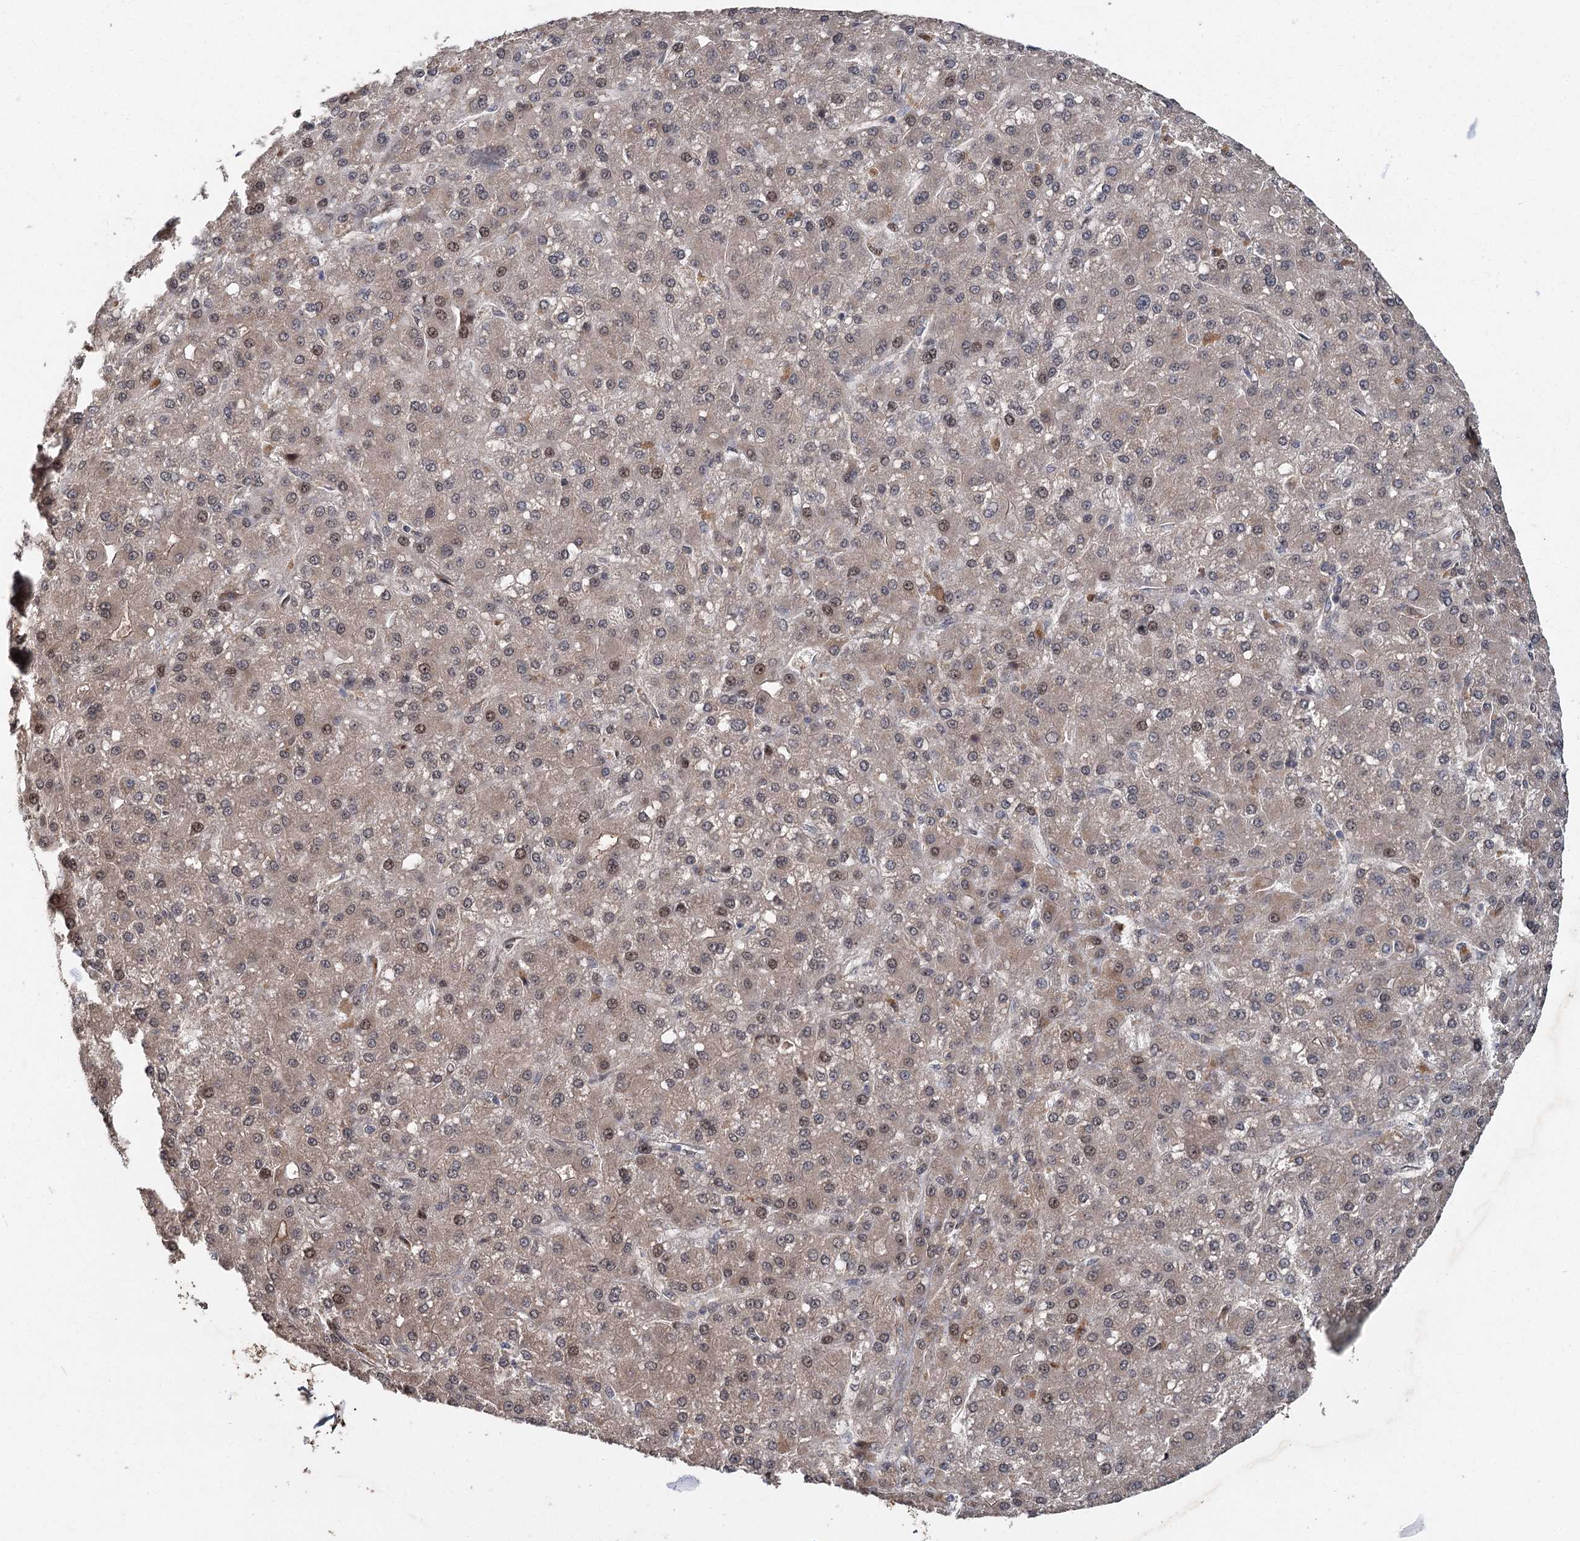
{"staining": {"intensity": "moderate", "quantity": "<25%", "location": "nuclear"}, "tissue": "liver cancer", "cell_type": "Tumor cells", "image_type": "cancer", "snomed": [{"axis": "morphology", "description": "Carcinoma, Hepatocellular, NOS"}, {"axis": "topography", "description": "Liver"}], "caption": "The photomicrograph exhibits staining of liver cancer, revealing moderate nuclear protein staining (brown color) within tumor cells.", "gene": "MYG1", "patient": {"sex": "male", "age": 67}}